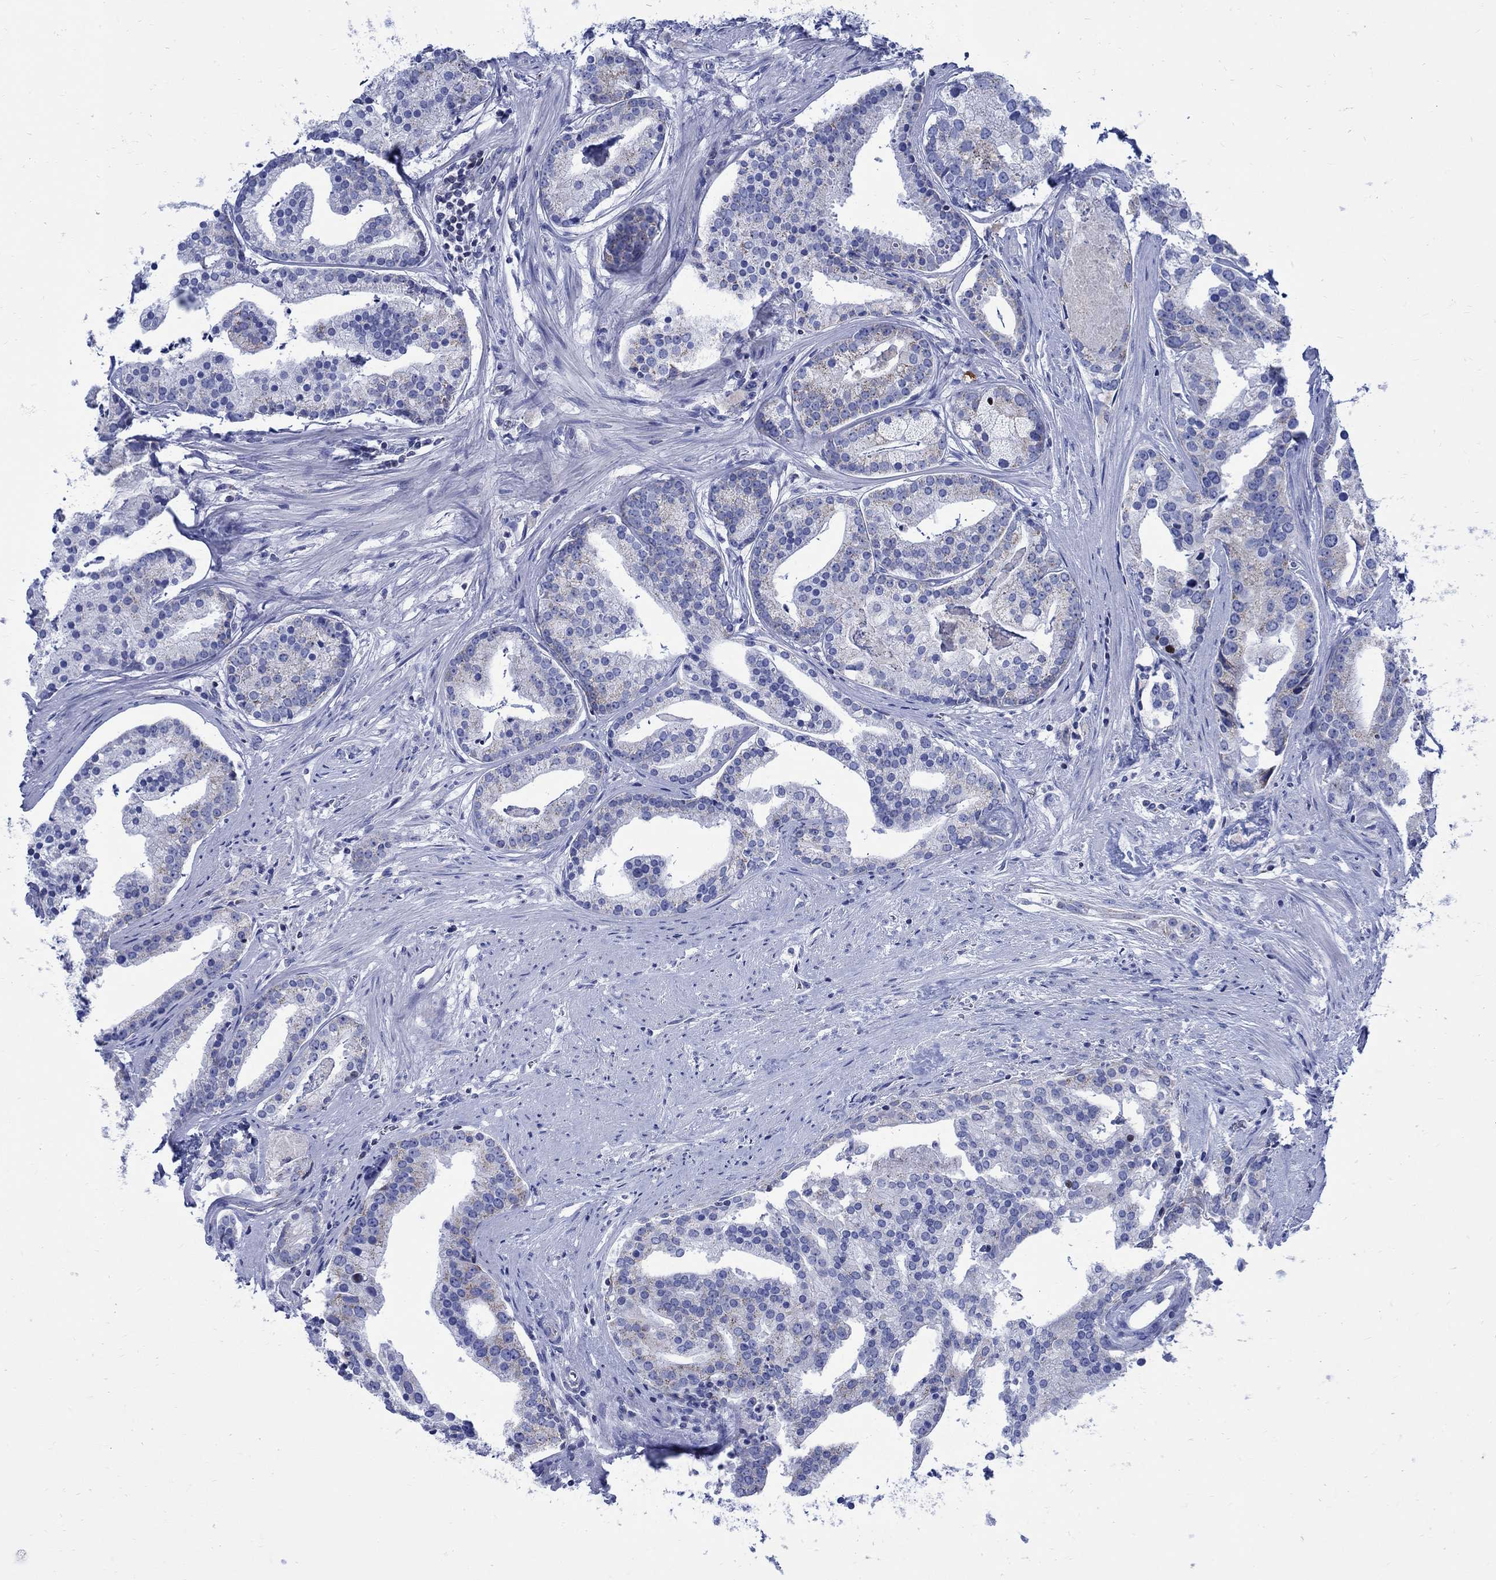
{"staining": {"intensity": "weak", "quantity": "<25%", "location": "cytoplasmic/membranous"}, "tissue": "prostate cancer", "cell_type": "Tumor cells", "image_type": "cancer", "snomed": [{"axis": "morphology", "description": "Adenocarcinoma, NOS"}, {"axis": "topography", "description": "Prostate and seminal vesicle, NOS"}, {"axis": "topography", "description": "Prostate"}], "caption": "The immunohistochemistry (IHC) image has no significant expression in tumor cells of prostate cancer tissue. The staining was performed using DAB to visualize the protein expression in brown, while the nuclei were stained in blue with hematoxylin (Magnification: 20x).", "gene": "CPLX2", "patient": {"sex": "male", "age": 44}}